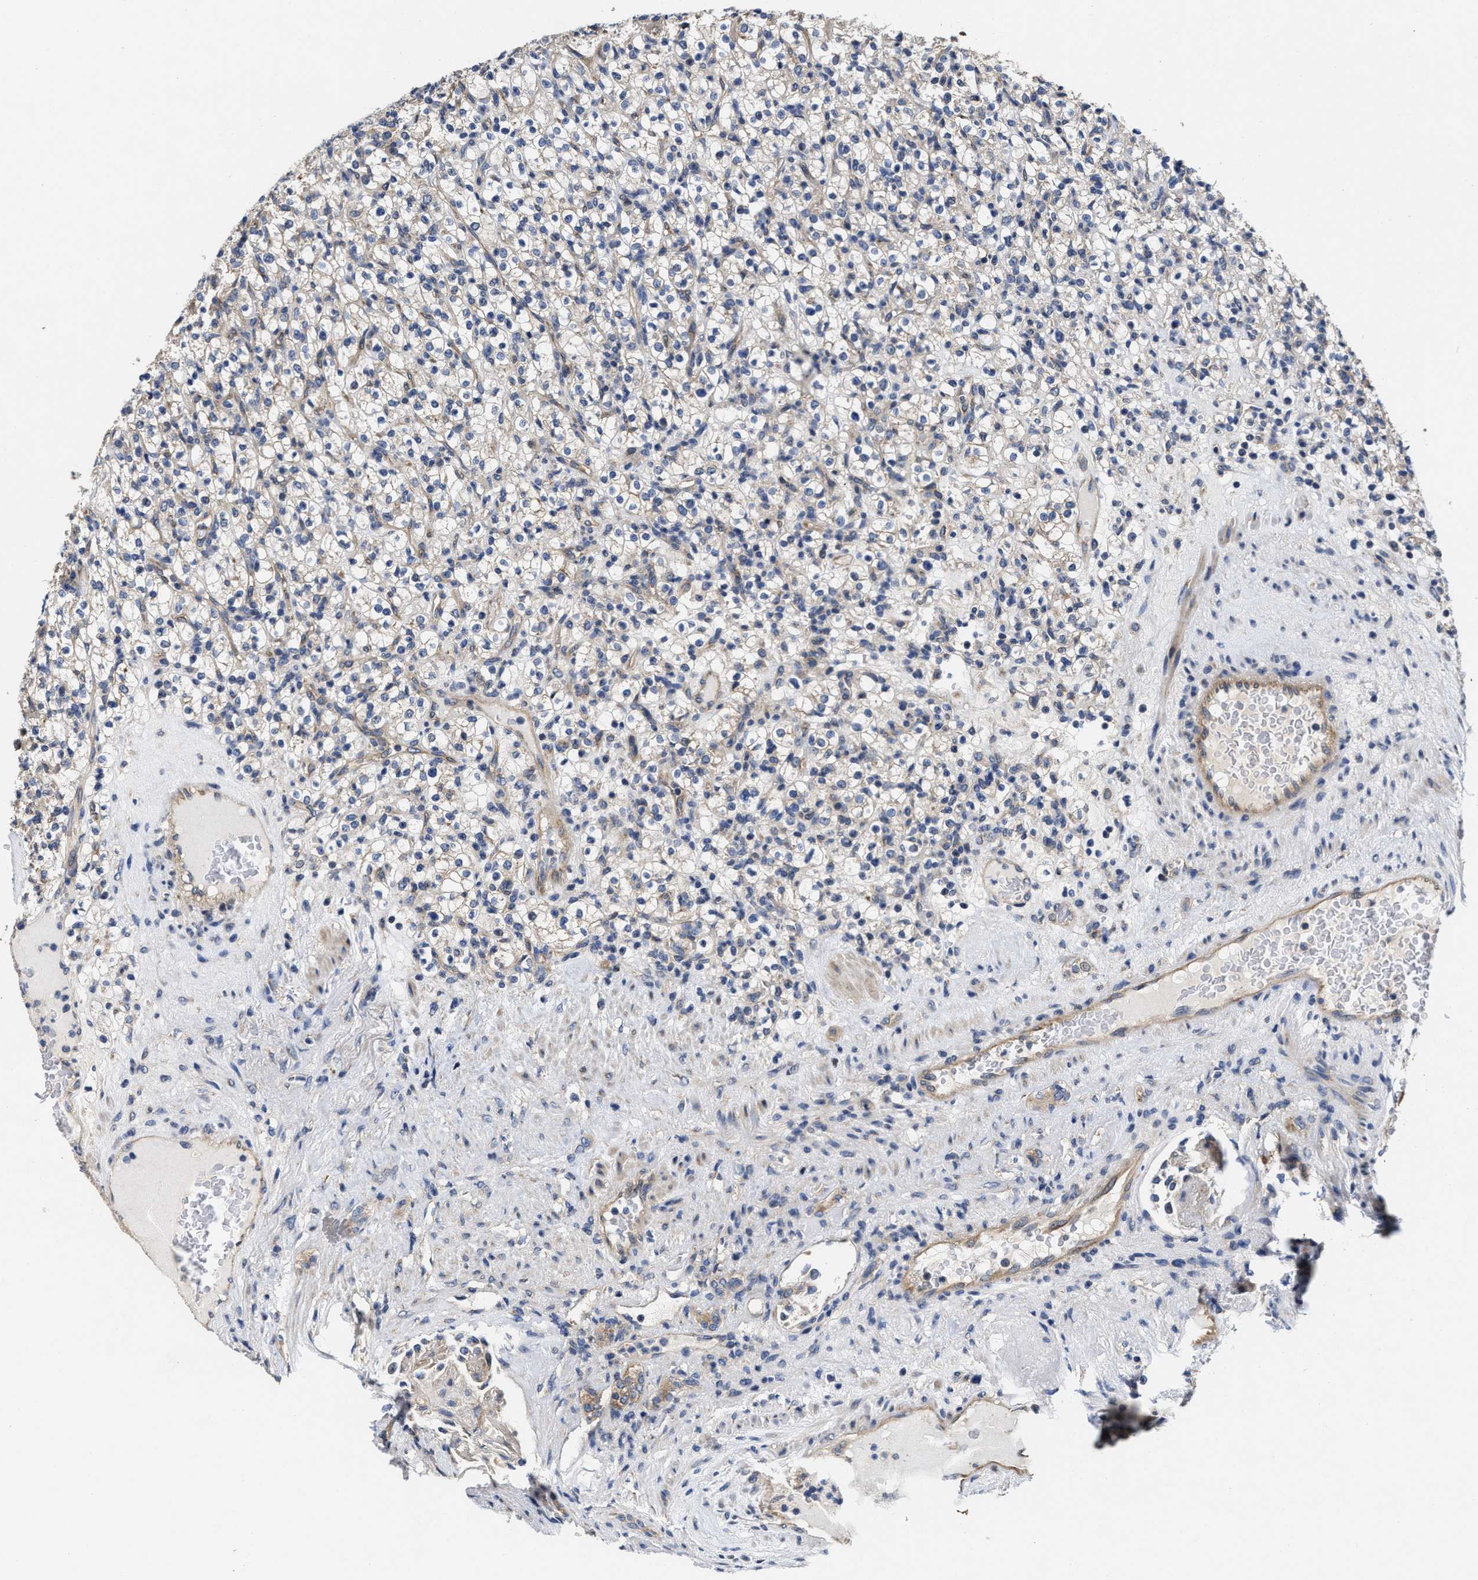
{"staining": {"intensity": "moderate", "quantity": "25%-75%", "location": "cytoplasmic/membranous"}, "tissue": "renal cancer", "cell_type": "Tumor cells", "image_type": "cancer", "snomed": [{"axis": "morphology", "description": "Normal tissue, NOS"}, {"axis": "morphology", "description": "Adenocarcinoma, NOS"}, {"axis": "topography", "description": "Kidney"}], "caption": "There is medium levels of moderate cytoplasmic/membranous staining in tumor cells of renal cancer (adenocarcinoma), as demonstrated by immunohistochemical staining (brown color).", "gene": "TRAF6", "patient": {"sex": "female", "age": 72}}